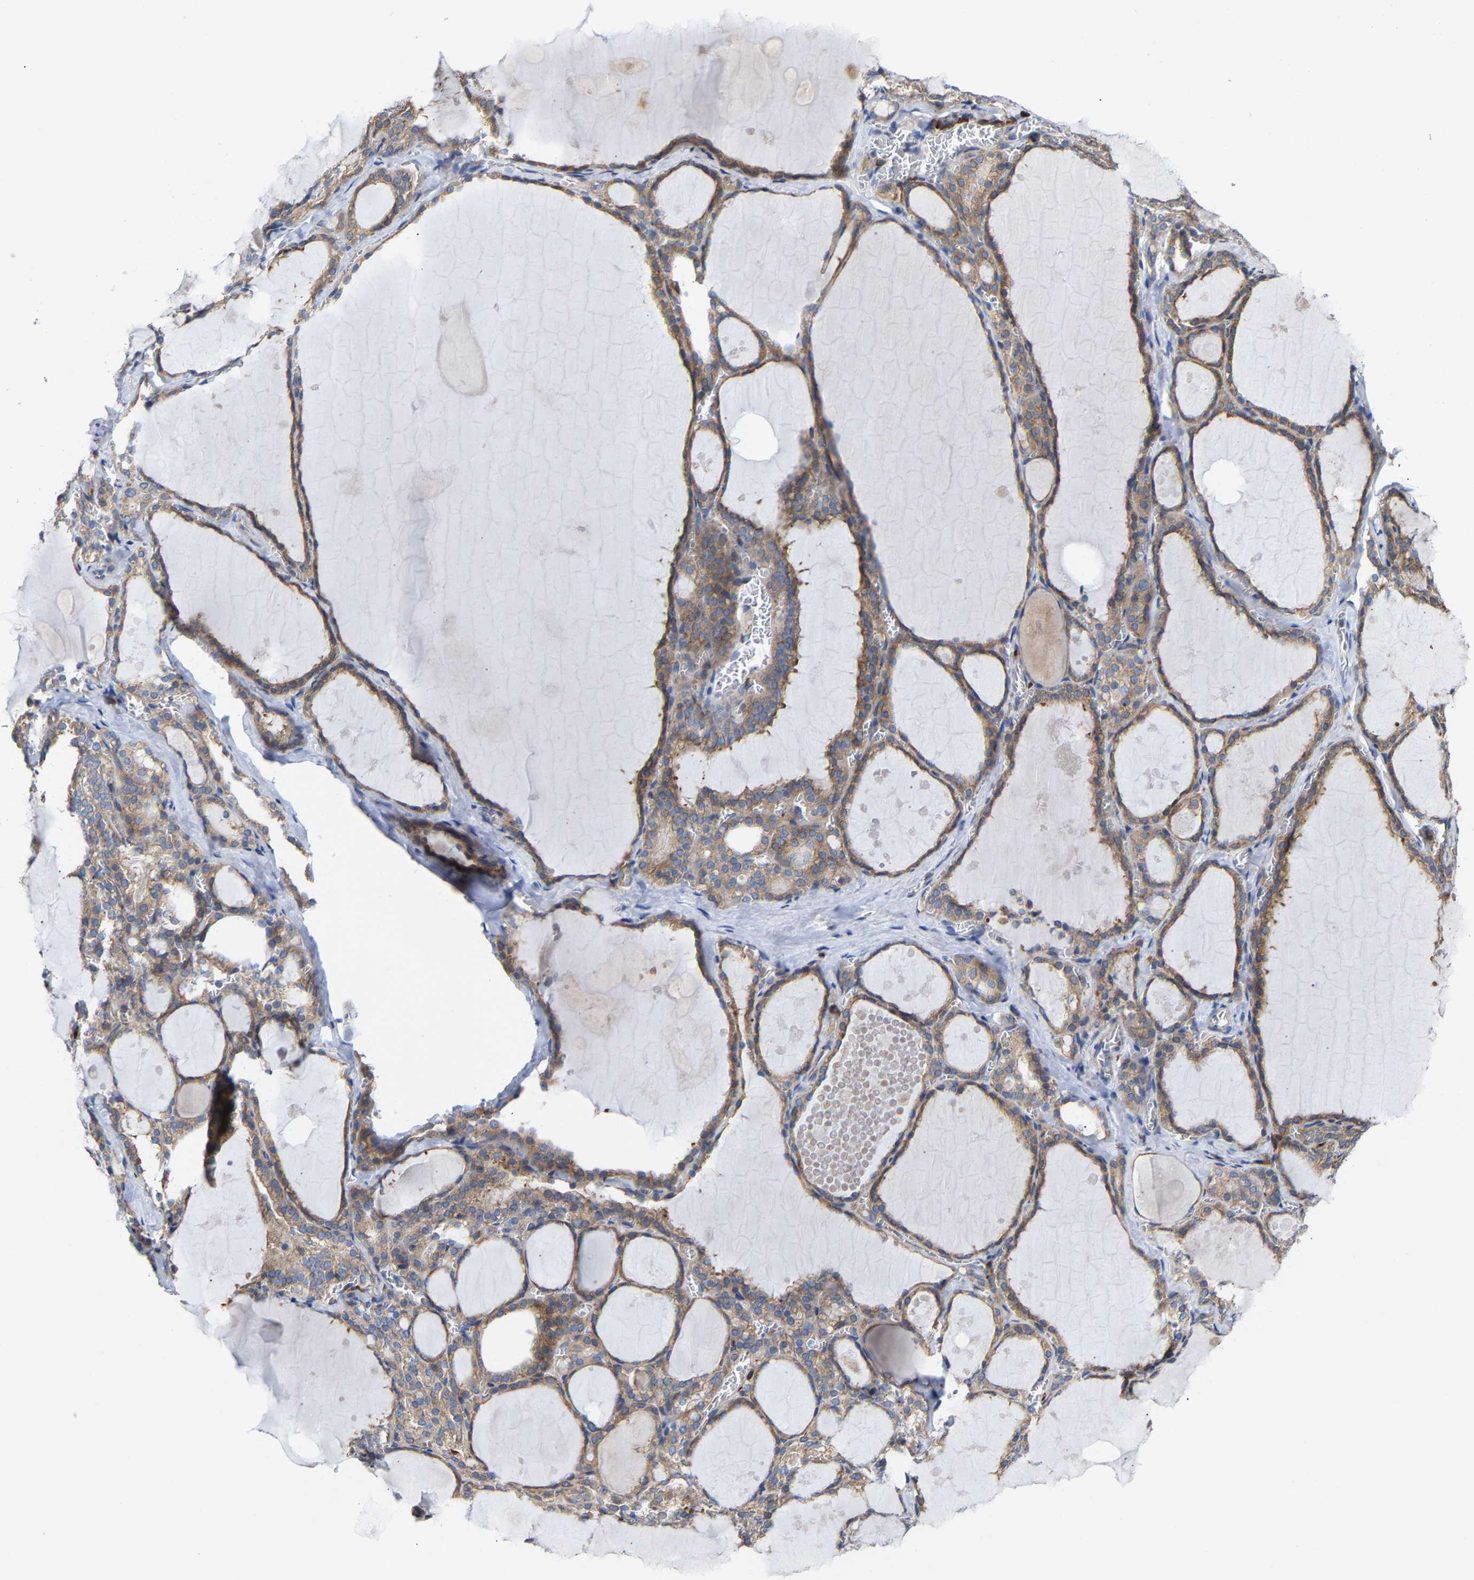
{"staining": {"intensity": "moderate", "quantity": ">75%", "location": "cytoplasmic/membranous"}, "tissue": "thyroid gland", "cell_type": "Glandular cells", "image_type": "normal", "snomed": [{"axis": "morphology", "description": "Normal tissue, NOS"}, {"axis": "topography", "description": "Thyroid gland"}], "caption": "Moderate cytoplasmic/membranous positivity for a protein is seen in approximately >75% of glandular cells of normal thyroid gland using IHC.", "gene": "PPP1R15A", "patient": {"sex": "male", "age": 56}}